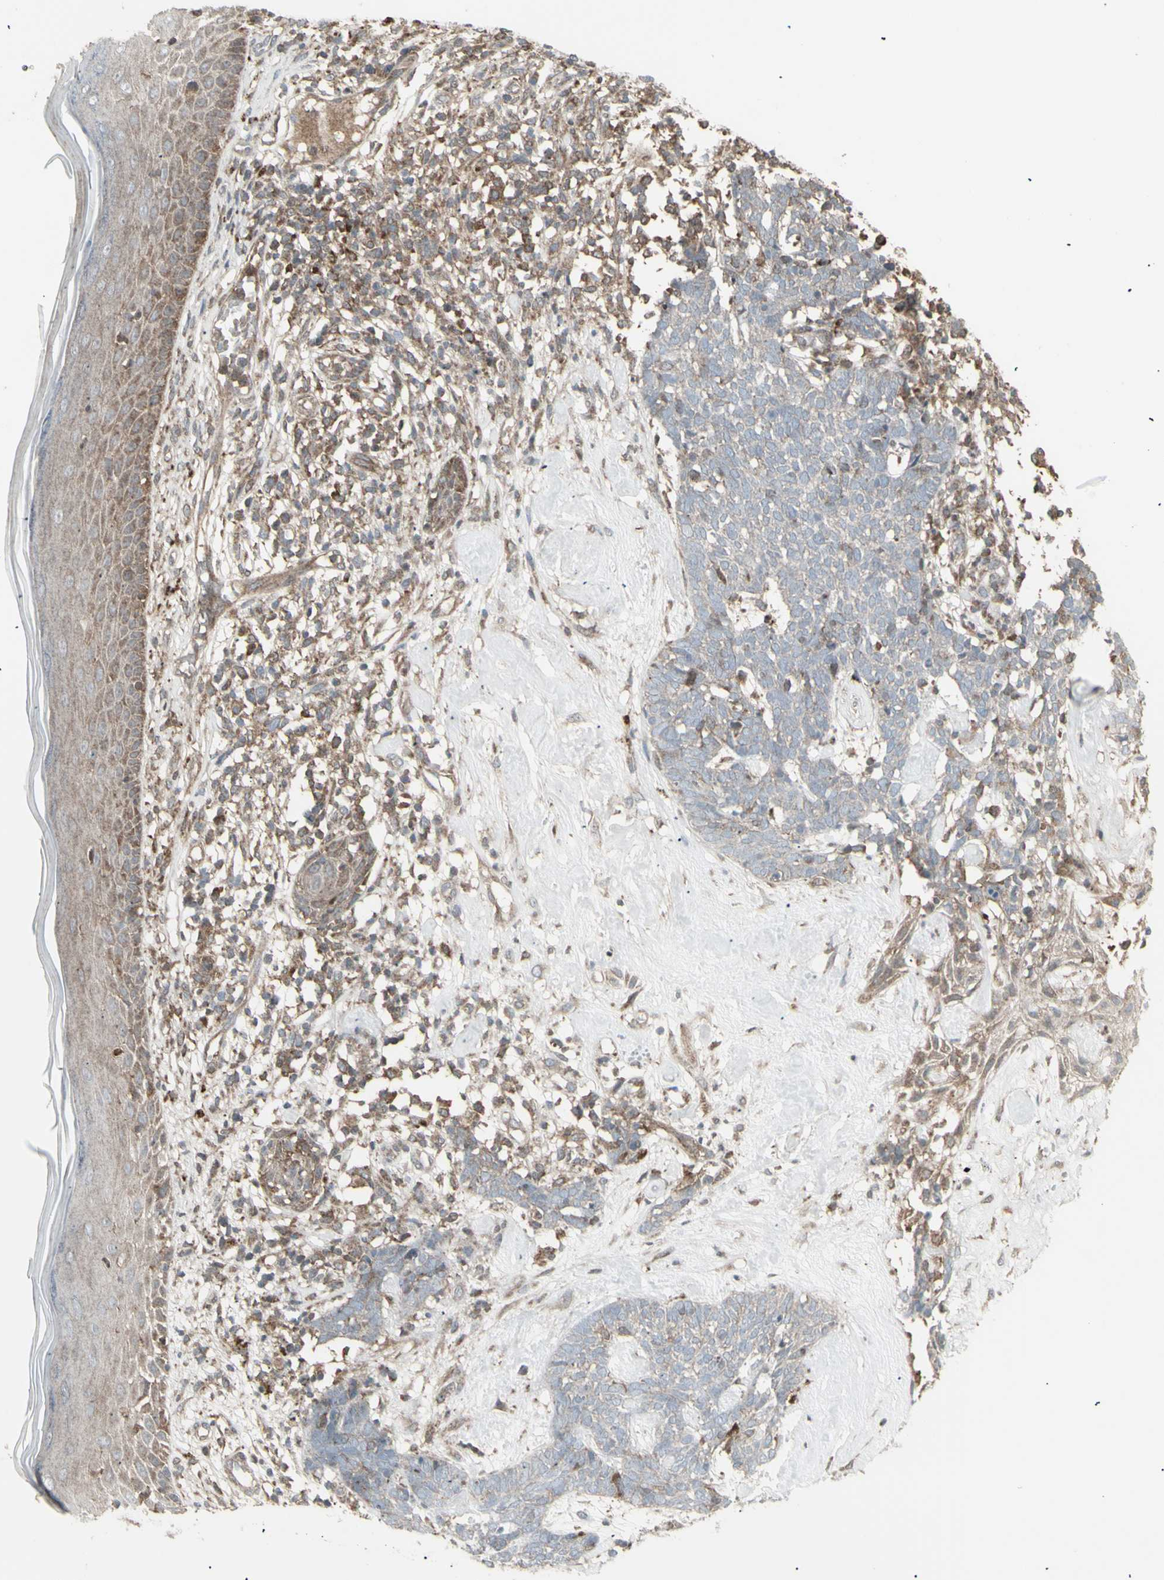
{"staining": {"intensity": "weak", "quantity": "25%-75%", "location": "cytoplasmic/membranous"}, "tissue": "skin cancer", "cell_type": "Tumor cells", "image_type": "cancer", "snomed": [{"axis": "morphology", "description": "Basal cell carcinoma"}, {"axis": "topography", "description": "Skin"}], "caption": "Human skin cancer (basal cell carcinoma) stained with a protein marker displays weak staining in tumor cells.", "gene": "RNASEL", "patient": {"sex": "female", "age": 84}}